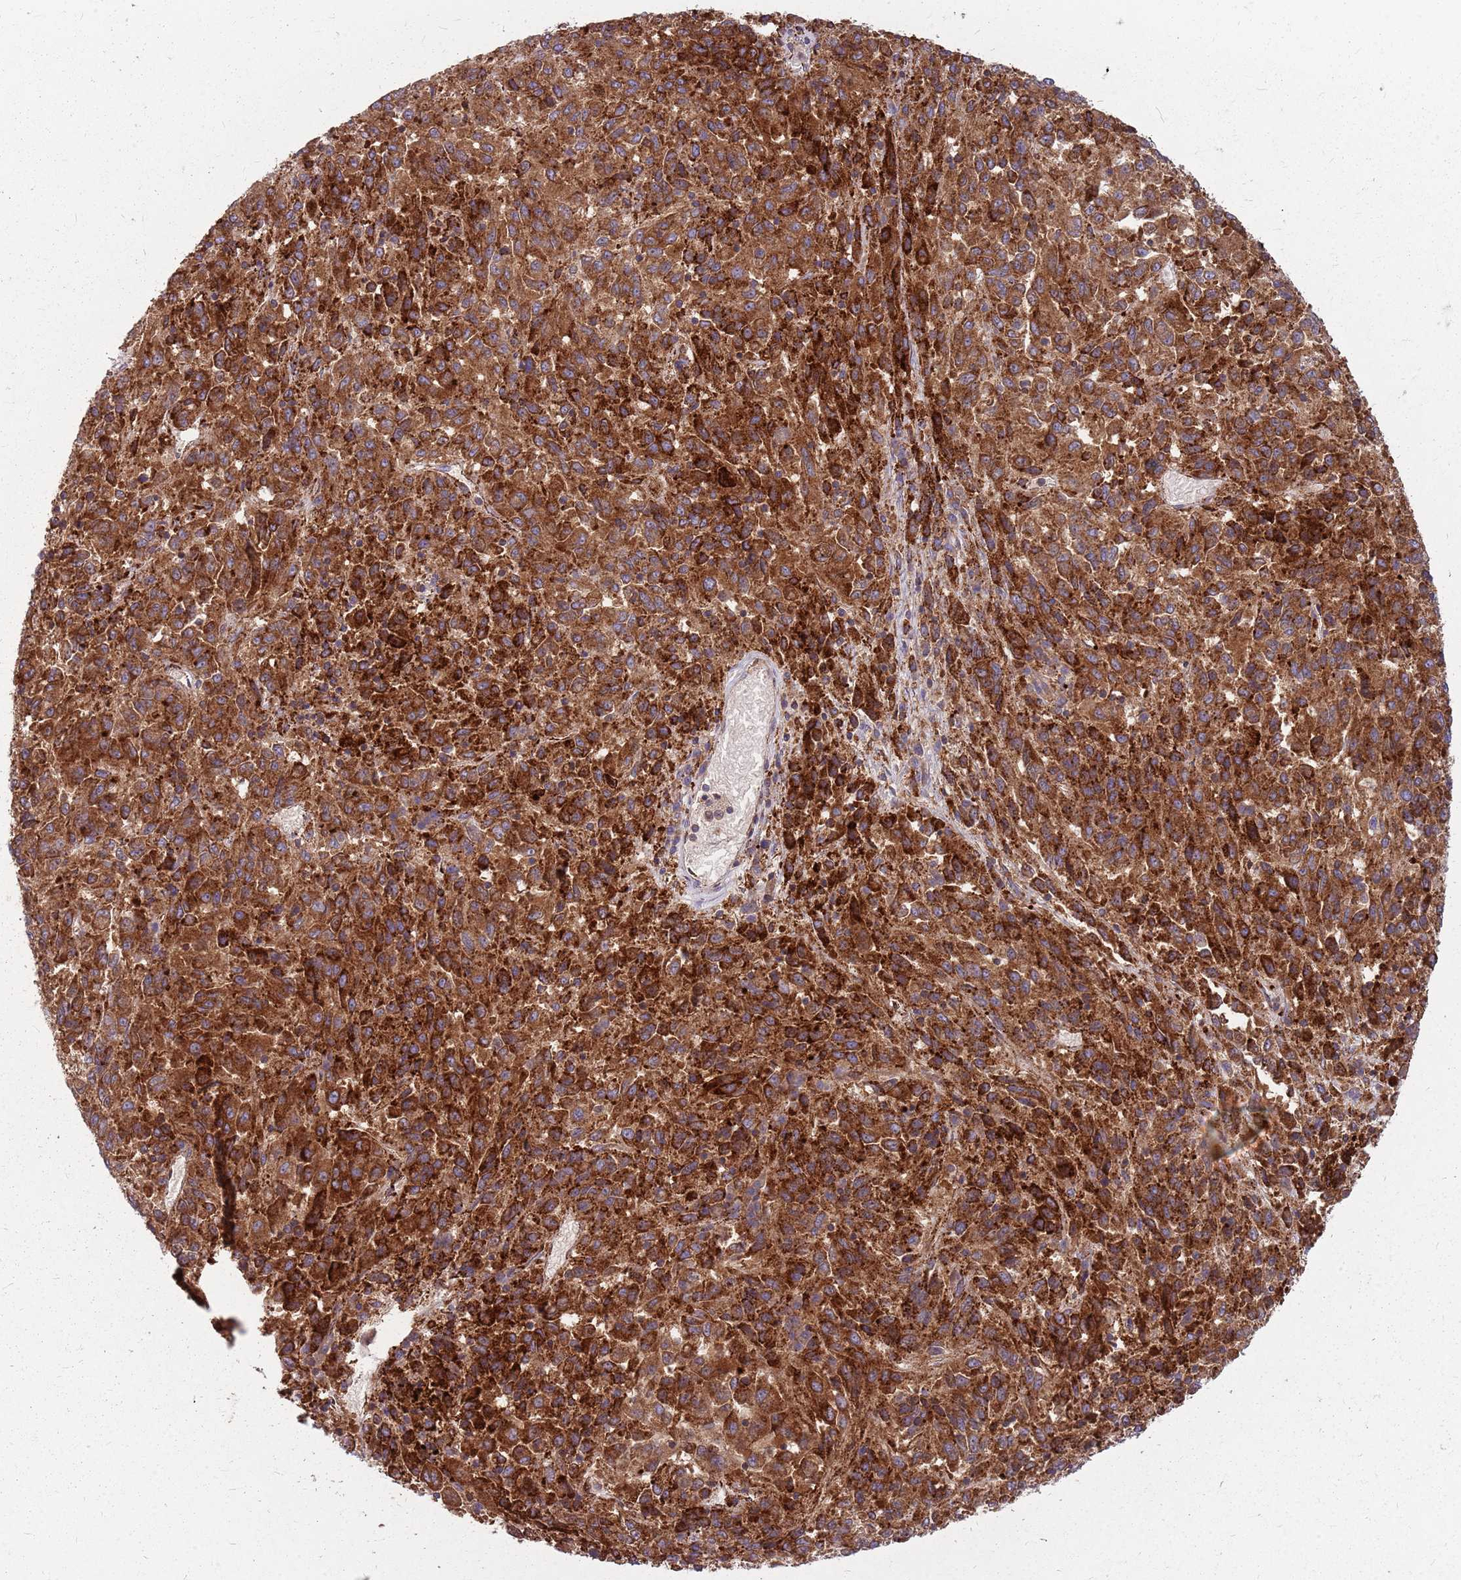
{"staining": {"intensity": "strong", "quantity": ">75%", "location": "cytoplasmic/membranous"}, "tissue": "melanoma", "cell_type": "Tumor cells", "image_type": "cancer", "snomed": [{"axis": "morphology", "description": "Malignant melanoma, Metastatic site"}, {"axis": "topography", "description": "Lung"}], "caption": "About >75% of tumor cells in human malignant melanoma (metastatic site) exhibit strong cytoplasmic/membranous protein expression as visualized by brown immunohistochemical staining.", "gene": "NME4", "patient": {"sex": "male", "age": 64}}